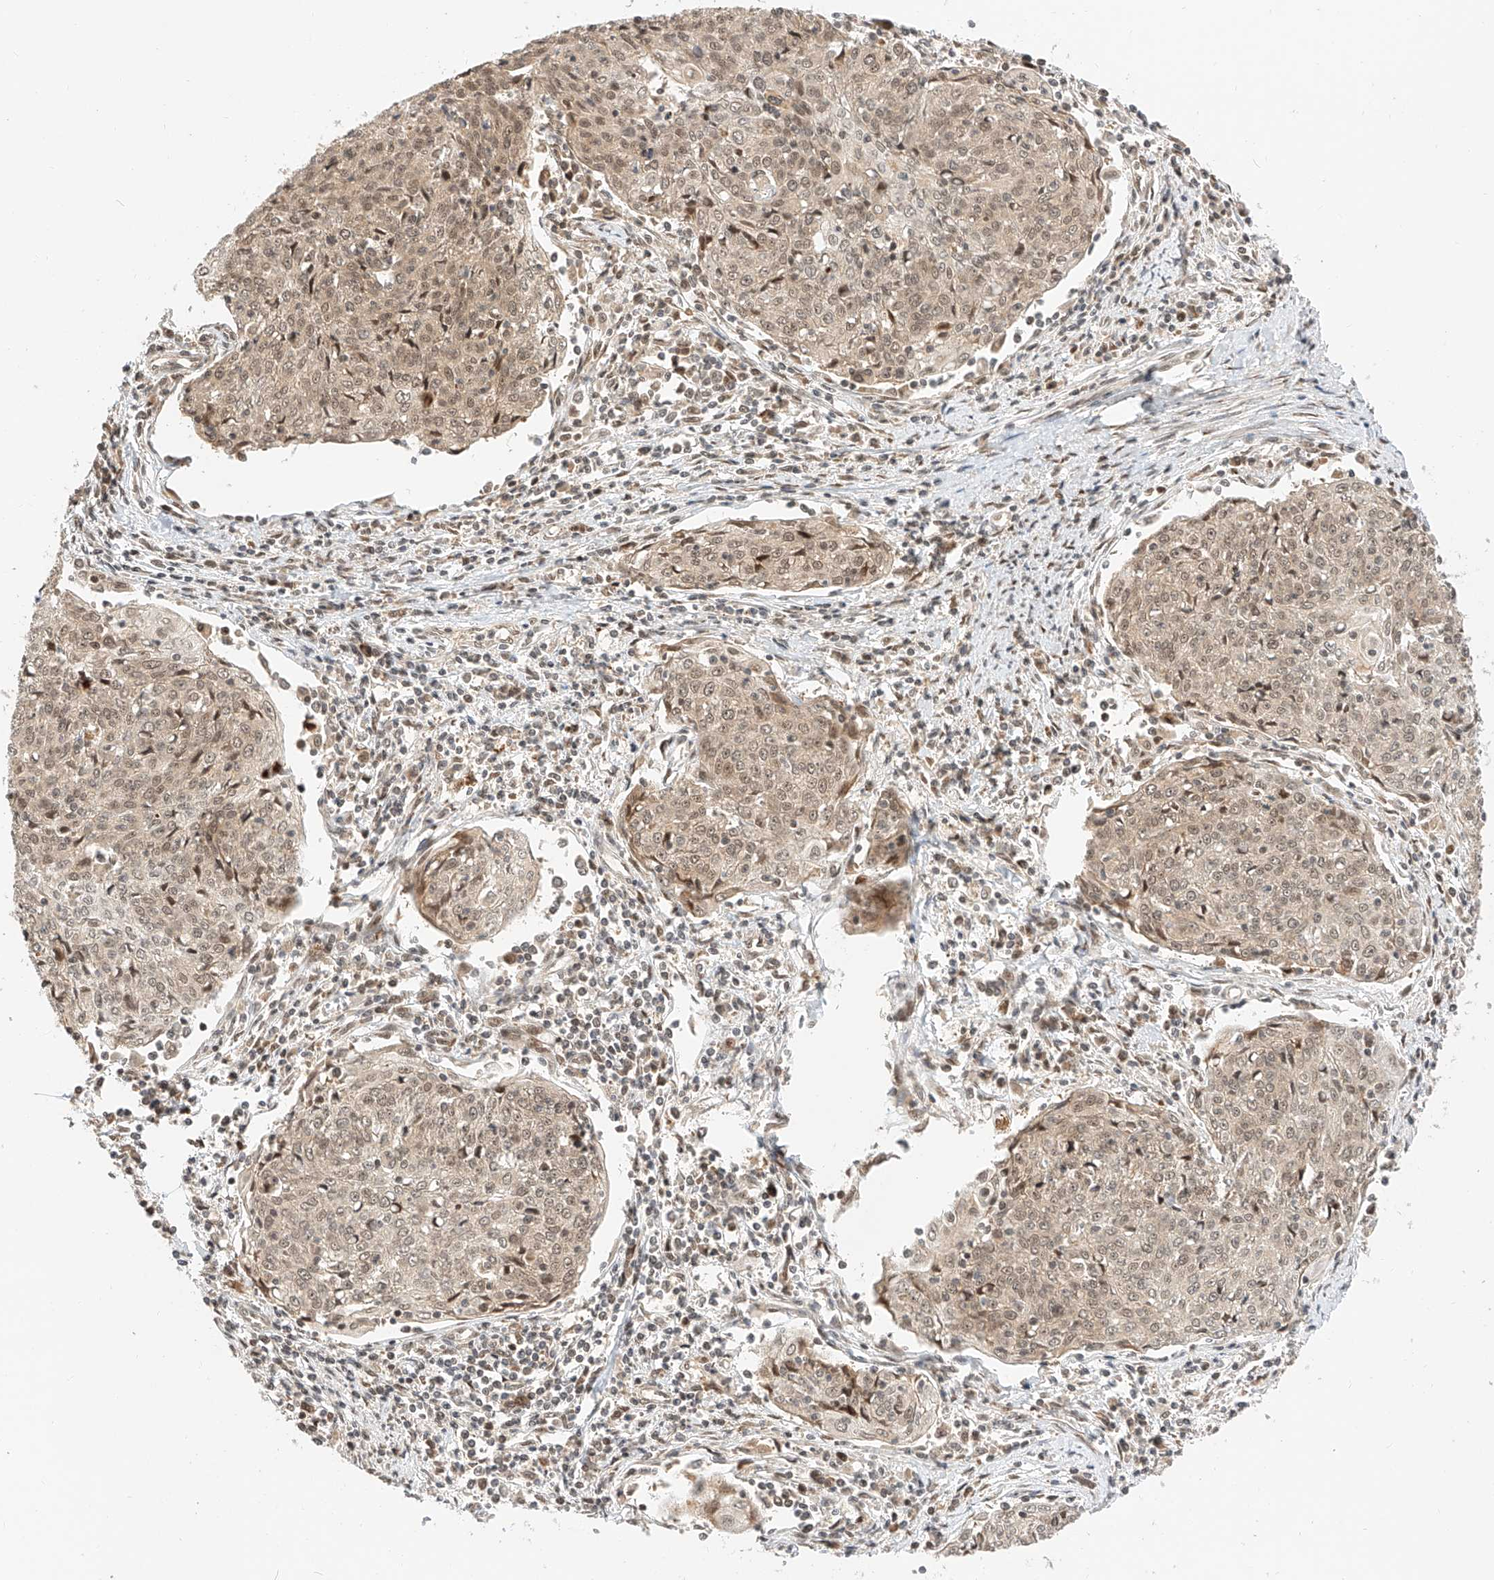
{"staining": {"intensity": "weak", "quantity": ">75%", "location": "cytoplasmic/membranous,nuclear"}, "tissue": "cervical cancer", "cell_type": "Tumor cells", "image_type": "cancer", "snomed": [{"axis": "morphology", "description": "Squamous cell carcinoma, NOS"}, {"axis": "topography", "description": "Cervix"}], "caption": "A brown stain labels weak cytoplasmic/membranous and nuclear positivity of a protein in human squamous cell carcinoma (cervical) tumor cells. The staining was performed using DAB (3,3'-diaminobenzidine) to visualize the protein expression in brown, while the nuclei were stained in blue with hematoxylin (Magnification: 20x).", "gene": "EIF4H", "patient": {"sex": "female", "age": 48}}